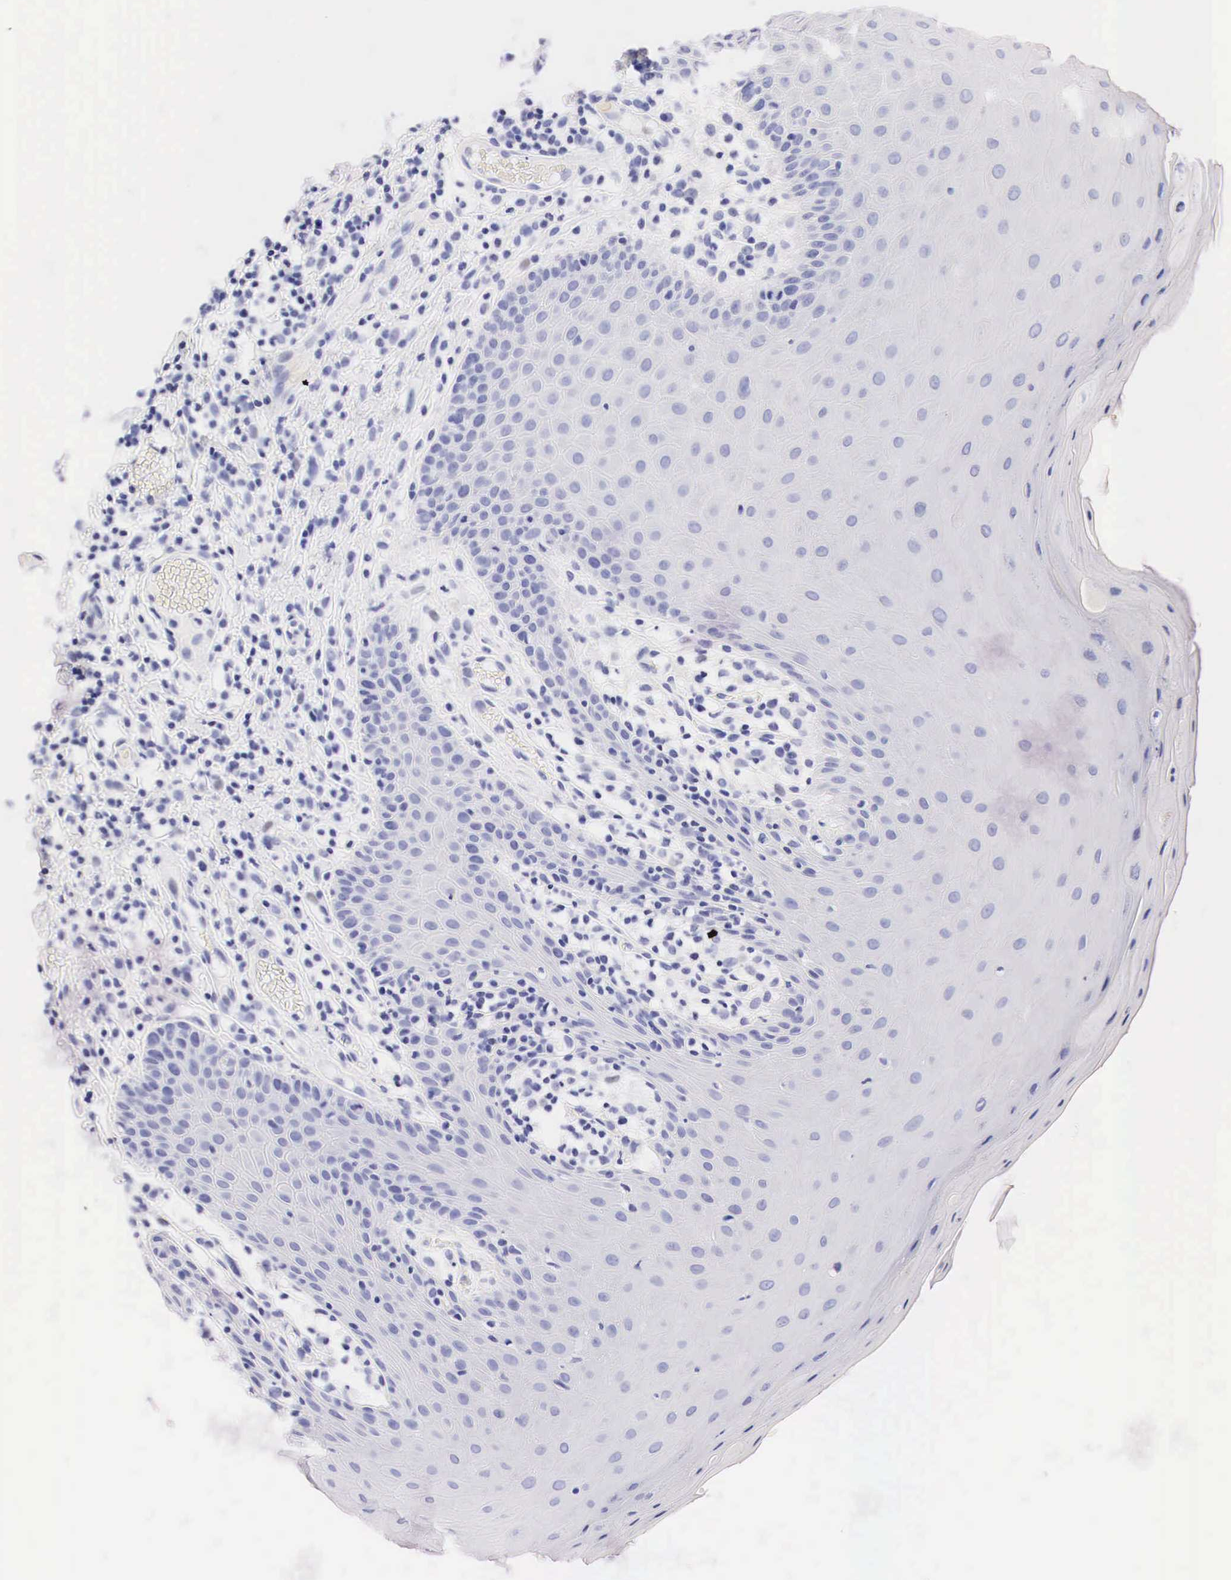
{"staining": {"intensity": "negative", "quantity": "none", "location": "none"}, "tissue": "oral mucosa", "cell_type": "Squamous epithelial cells", "image_type": "normal", "snomed": [{"axis": "morphology", "description": "Normal tissue, NOS"}, {"axis": "topography", "description": "Oral tissue"}], "caption": "Immunohistochemistry of normal oral mucosa displays no staining in squamous epithelial cells.", "gene": "PTH", "patient": {"sex": "female", "age": 56}}